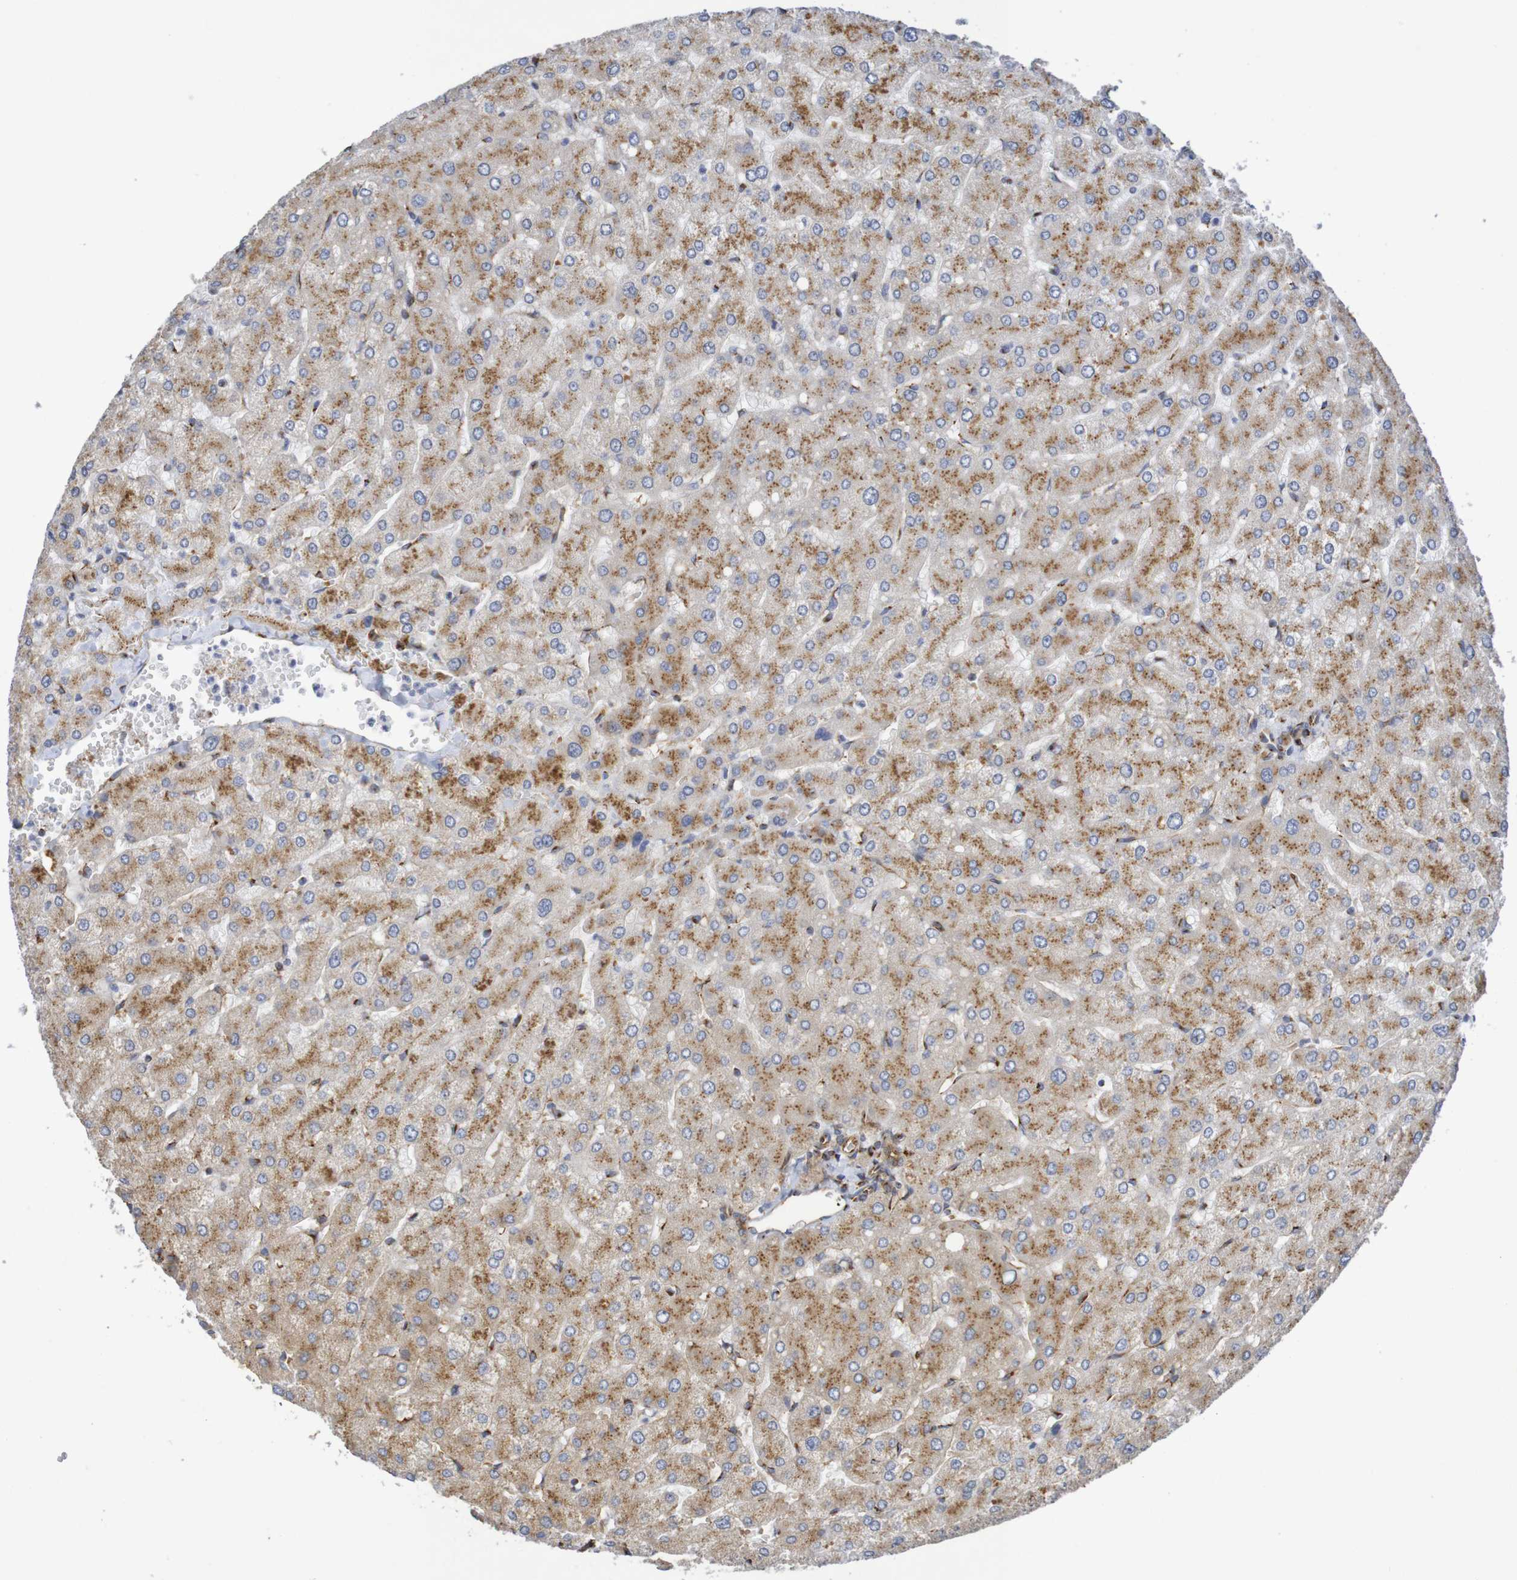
{"staining": {"intensity": "moderate", "quantity": ">75%", "location": "cytoplasmic/membranous"}, "tissue": "liver", "cell_type": "Cholangiocytes", "image_type": "normal", "snomed": [{"axis": "morphology", "description": "Normal tissue, NOS"}, {"axis": "topography", "description": "Liver"}], "caption": "Liver was stained to show a protein in brown. There is medium levels of moderate cytoplasmic/membranous positivity in approximately >75% of cholangiocytes. Nuclei are stained in blue.", "gene": "DCP2", "patient": {"sex": "male", "age": 55}}